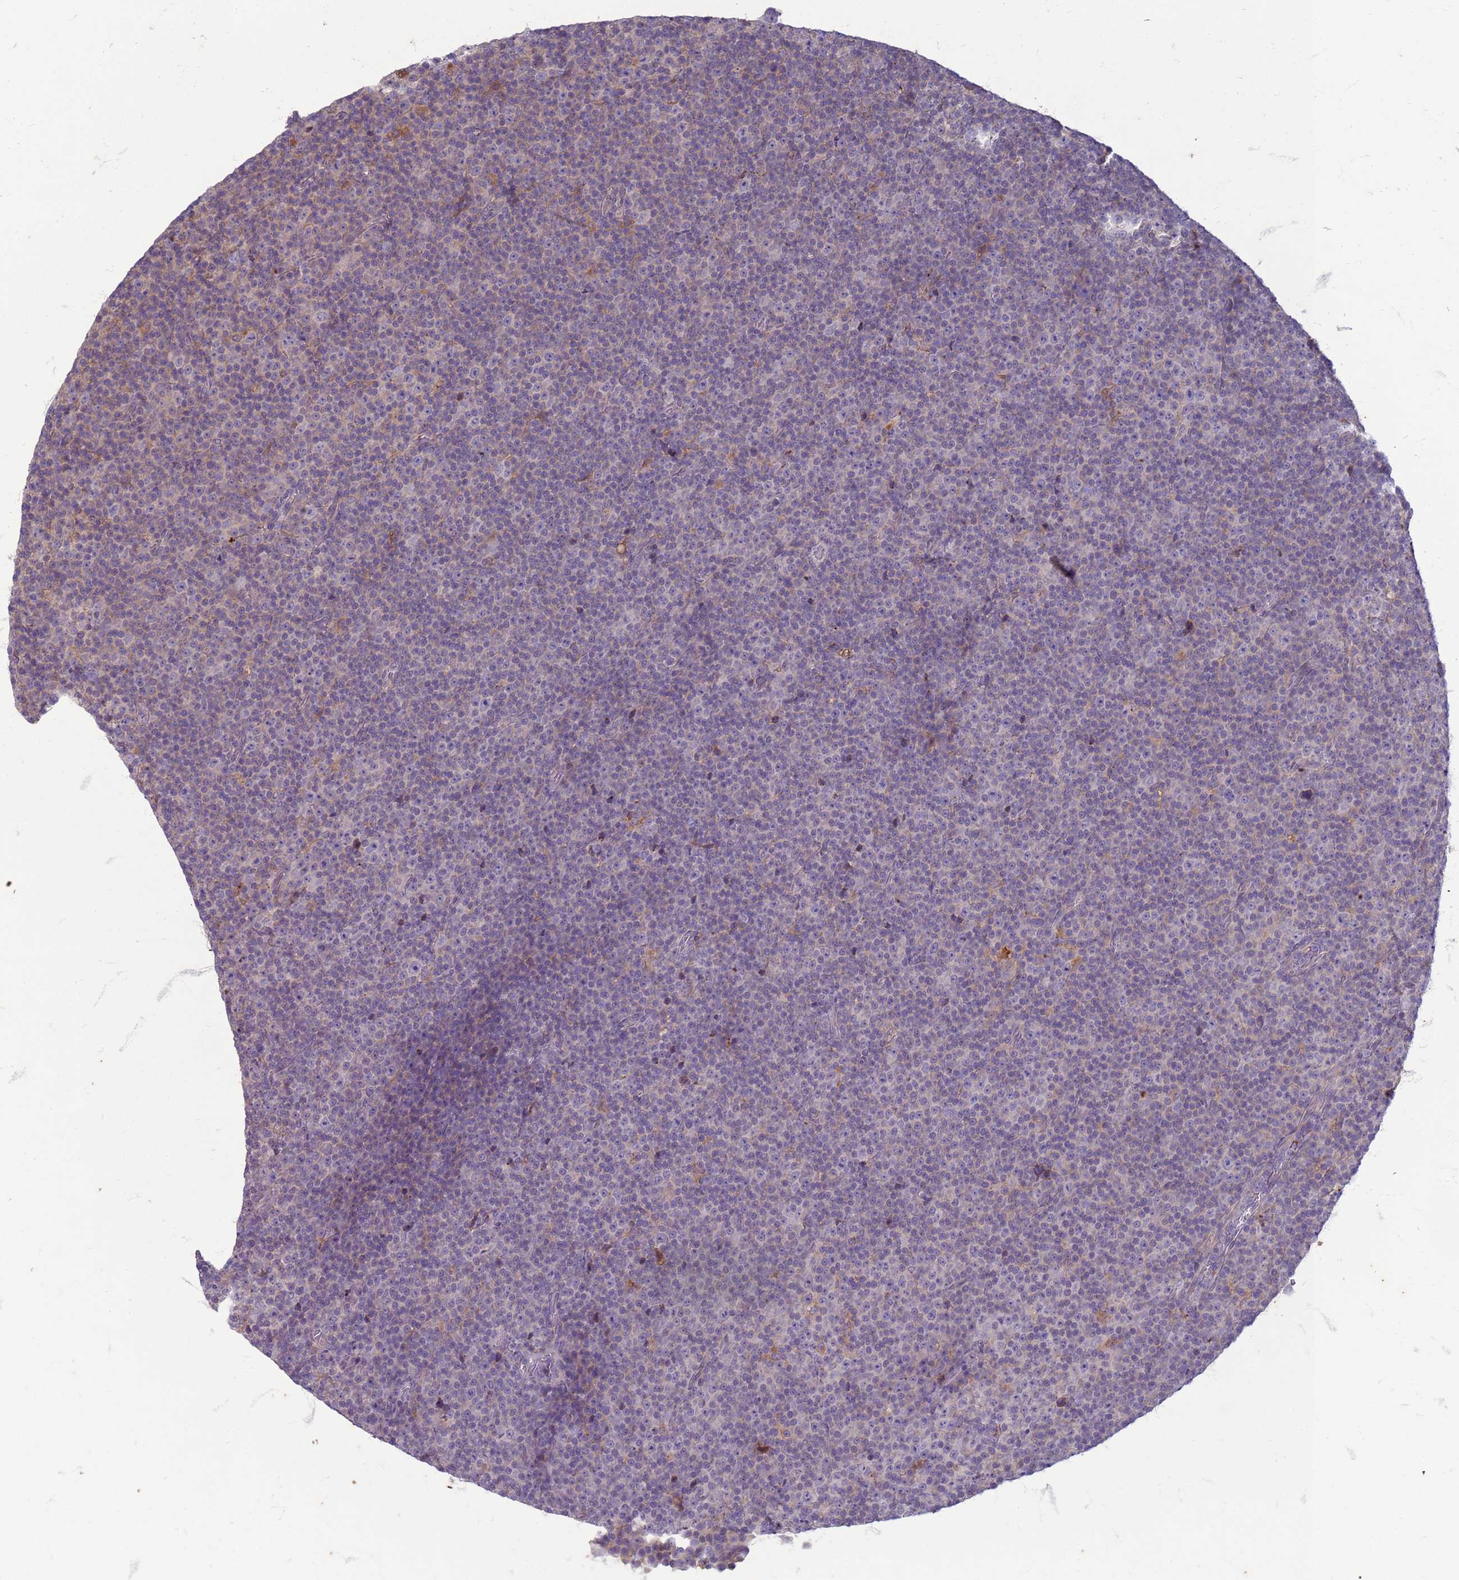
{"staining": {"intensity": "negative", "quantity": "none", "location": "none"}, "tissue": "lymphoma", "cell_type": "Tumor cells", "image_type": "cancer", "snomed": [{"axis": "morphology", "description": "Malignant lymphoma, non-Hodgkin's type, Low grade"}, {"axis": "topography", "description": "Lymph node"}], "caption": "Tumor cells show no significant staining in lymphoma. (DAB (3,3'-diaminobenzidine) immunohistochemistry visualized using brightfield microscopy, high magnification).", "gene": "SLC15A3", "patient": {"sex": "female", "age": 67}}